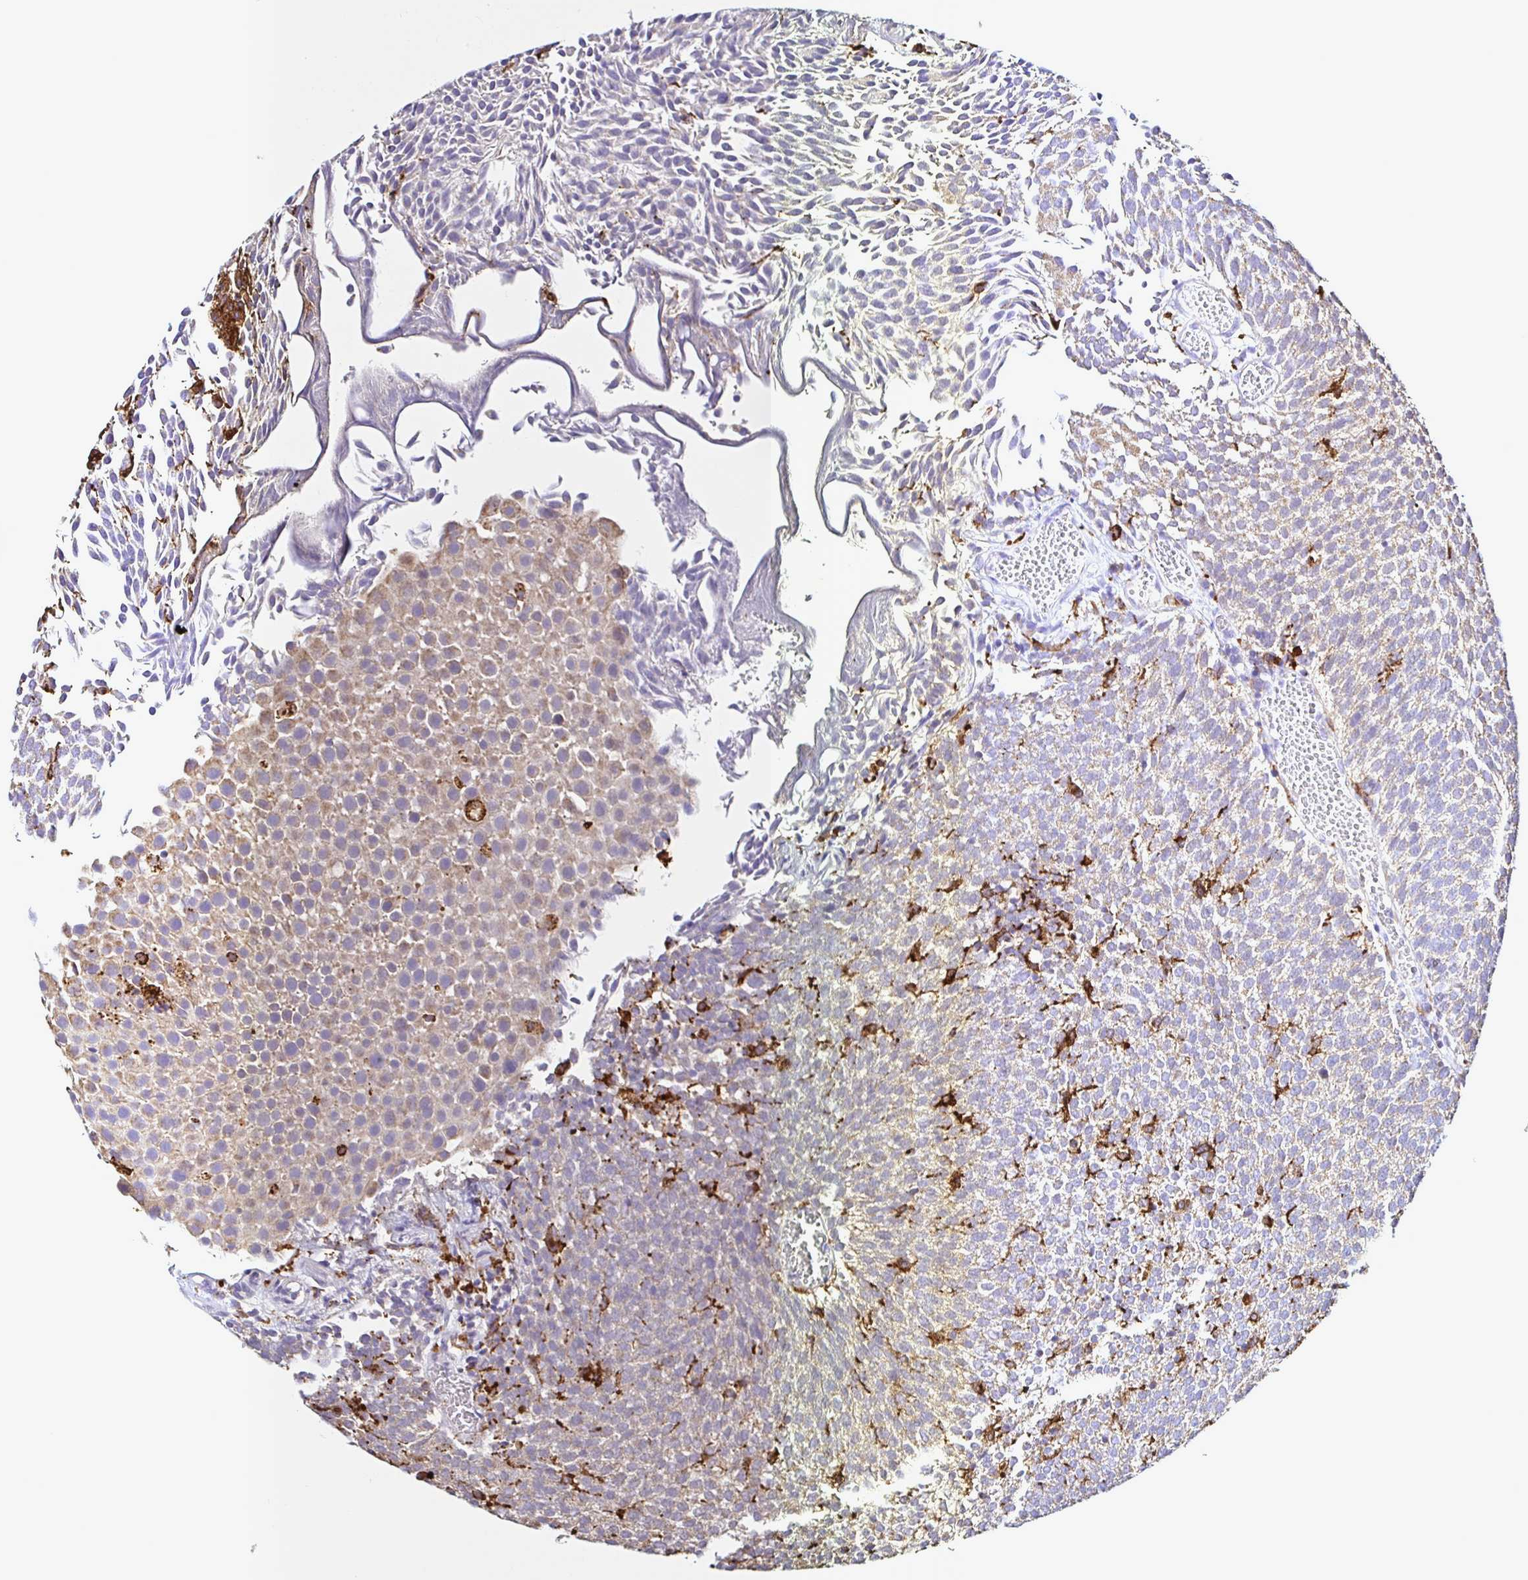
{"staining": {"intensity": "moderate", "quantity": "25%-75%", "location": "cytoplasmic/membranous"}, "tissue": "urothelial cancer", "cell_type": "Tumor cells", "image_type": "cancer", "snomed": [{"axis": "morphology", "description": "Urothelial carcinoma, Low grade"}, {"axis": "topography", "description": "Urinary bladder"}], "caption": "Immunohistochemistry (IHC) micrograph of neoplastic tissue: urothelial cancer stained using immunohistochemistry demonstrates medium levels of moderate protein expression localized specifically in the cytoplasmic/membranous of tumor cells, appearing as a cytoplasmic/membranous brown color.", "gene": "MSR1", "patient": {"sex": "female", "age": 79}}